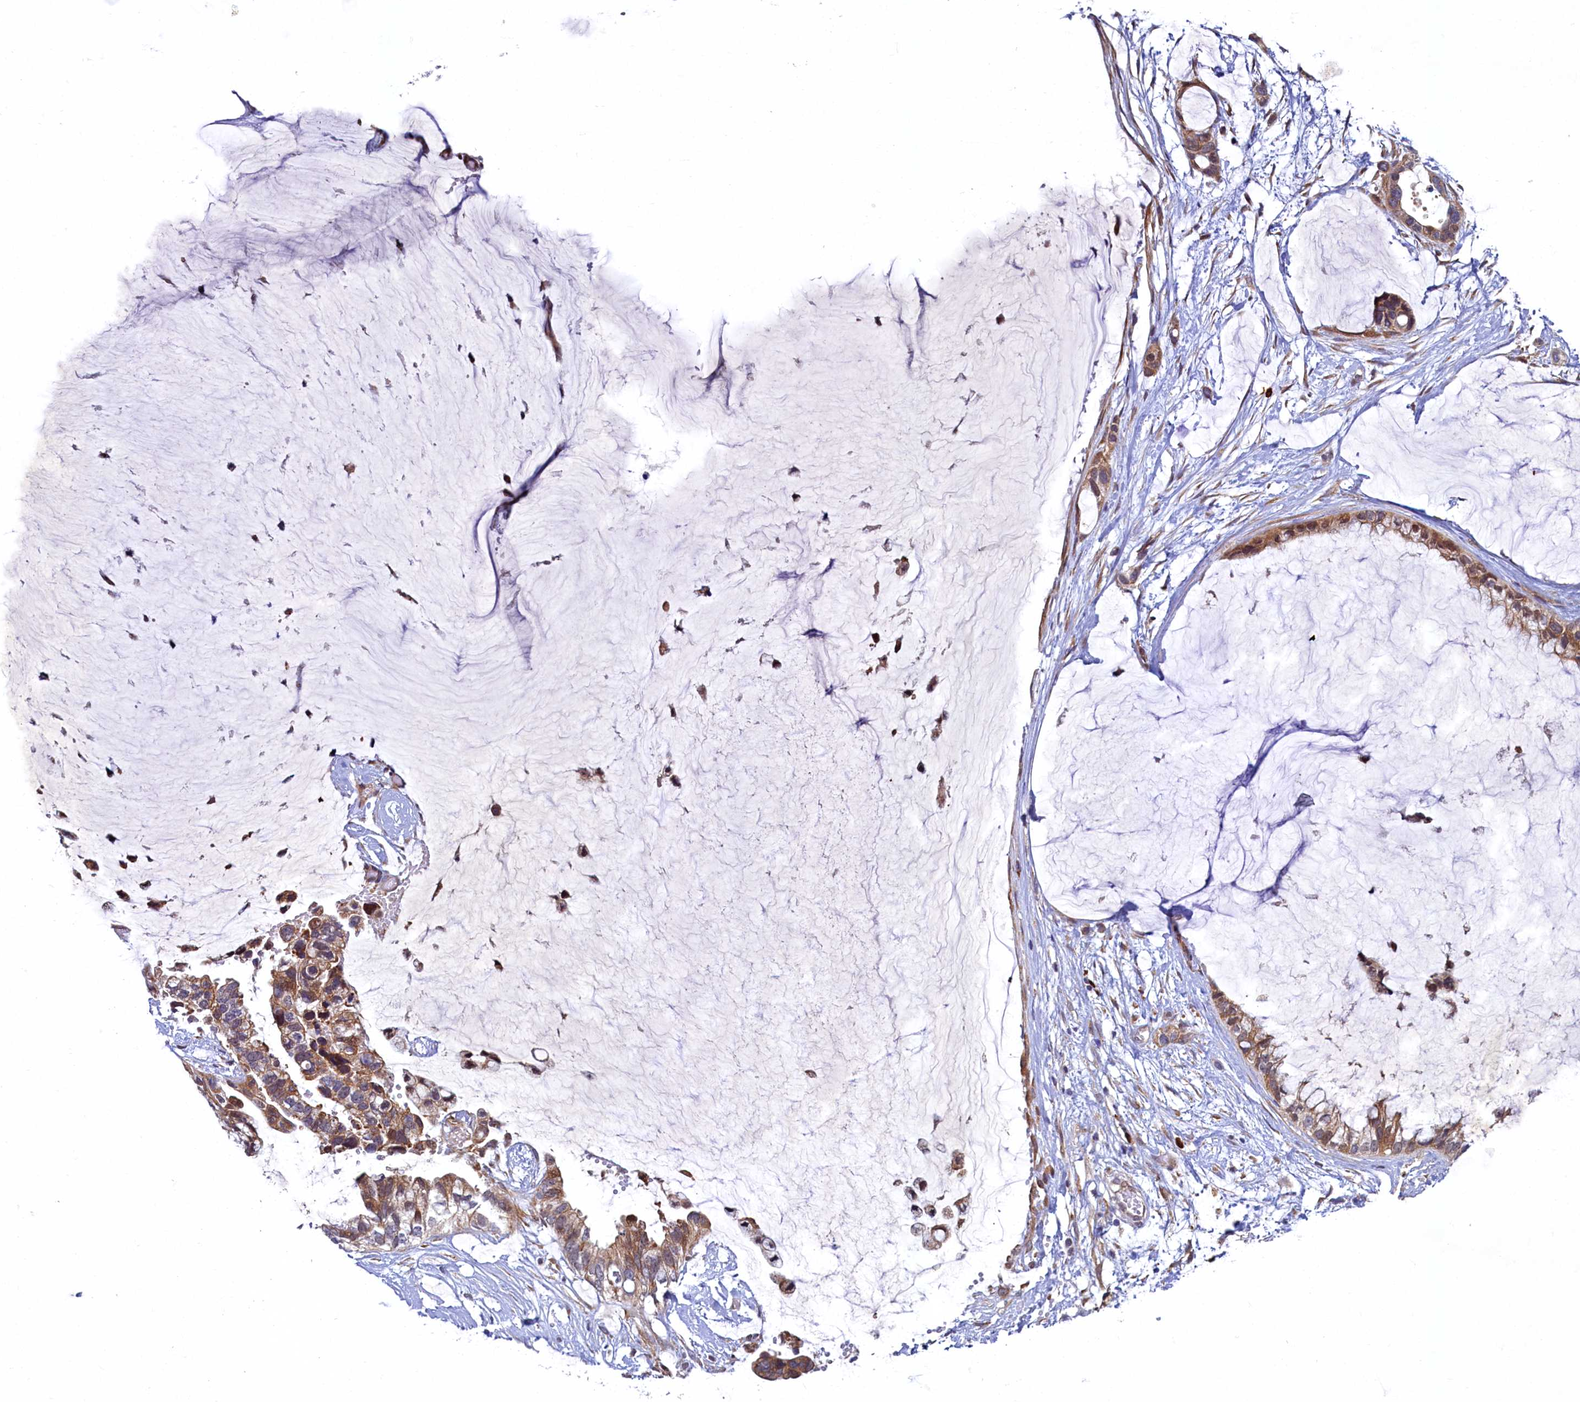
{"staining": {"intensity": "moderate", "quantity": ">75%", "location": "cytoplasmic/membranous"}, "tissue": "ovarian cancer", "cell_type": "Tumor cells", "image_type": "cancer", "snomed": [{"axis": "morphology", "description": "Cystadenocarcinoma, mucinous, NOS"}, {"axis": "topography", "description": "Ovary"}], "caption": "This is a micrograph of immunohistochemistry staining of mucinous cystadenocarcinoma (ovarian), which shows moderate staining in the cytoplasmic/membranous of tumor cells.", "gene": "SLC16A14", "patient": {"sex": "female", "age": 39}}